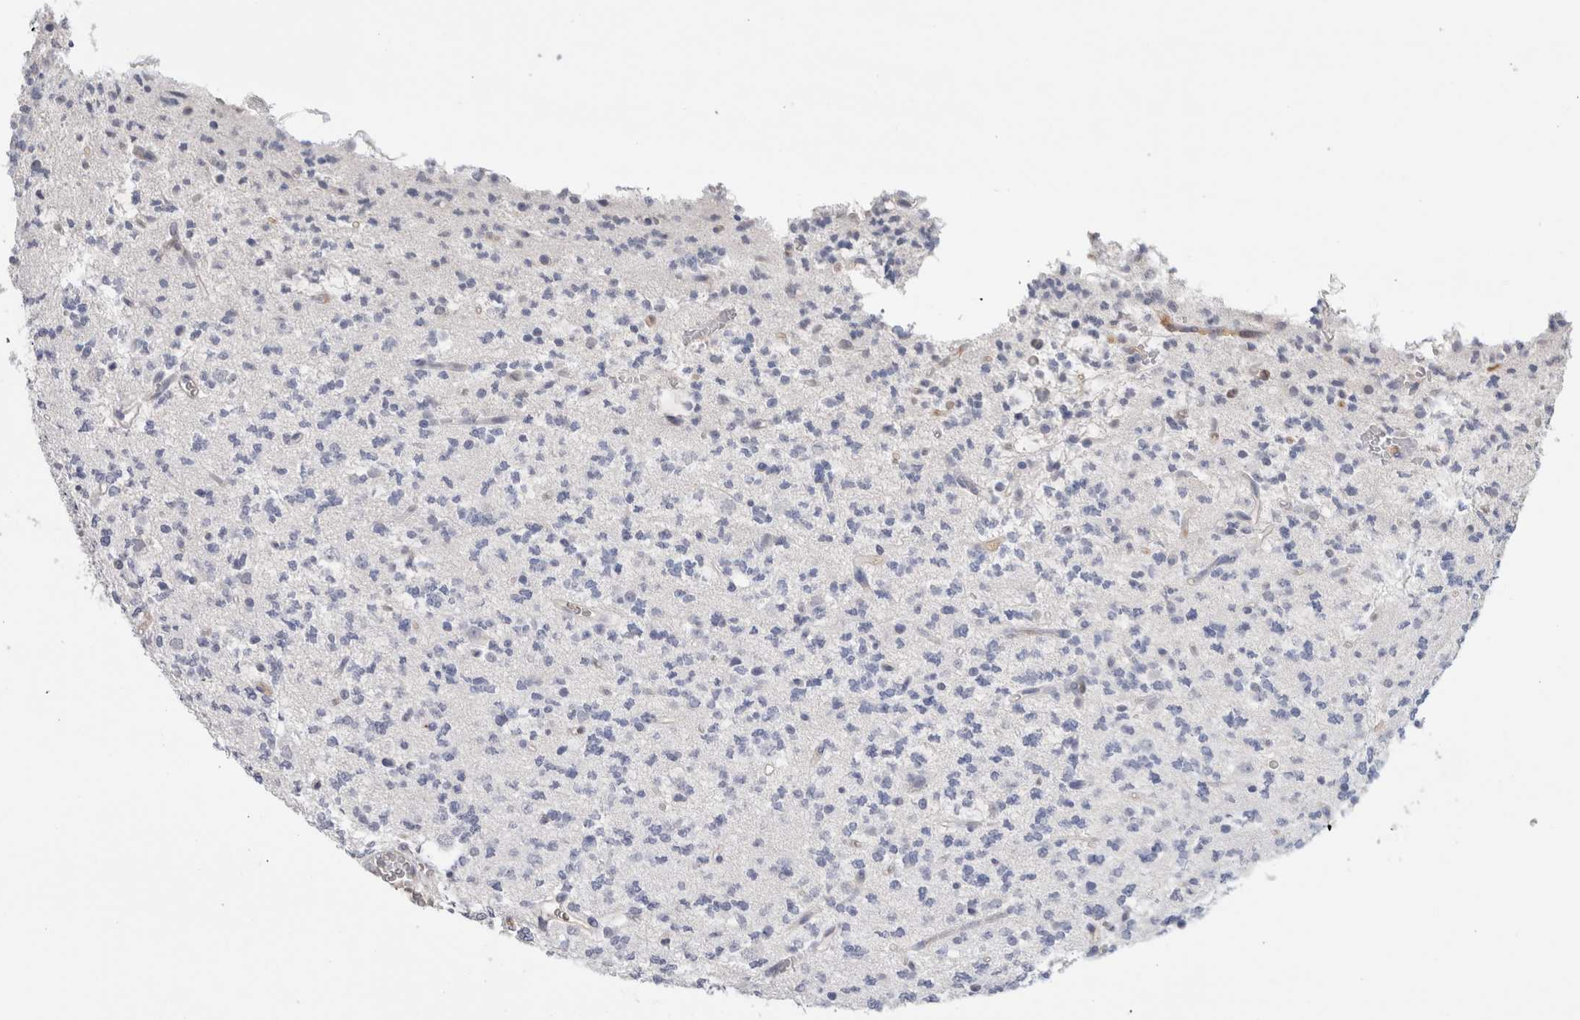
{"staining": {"intensity": "negative", "quantity": "none", "location": "none"}, "tissue": "glioma", "cell_type": "Tumor cells", "image_type": "cancer", "snomed": [{"axis": "morphology", "description": "Glioma, malignant, Low grade"}, {"axis": "topography", "description": "Brain"}], "caption": "The image reveals no staining of tumor cells in glioma.", "gene": "FABP4", "patient": {"sex": "male", "age": 38}}